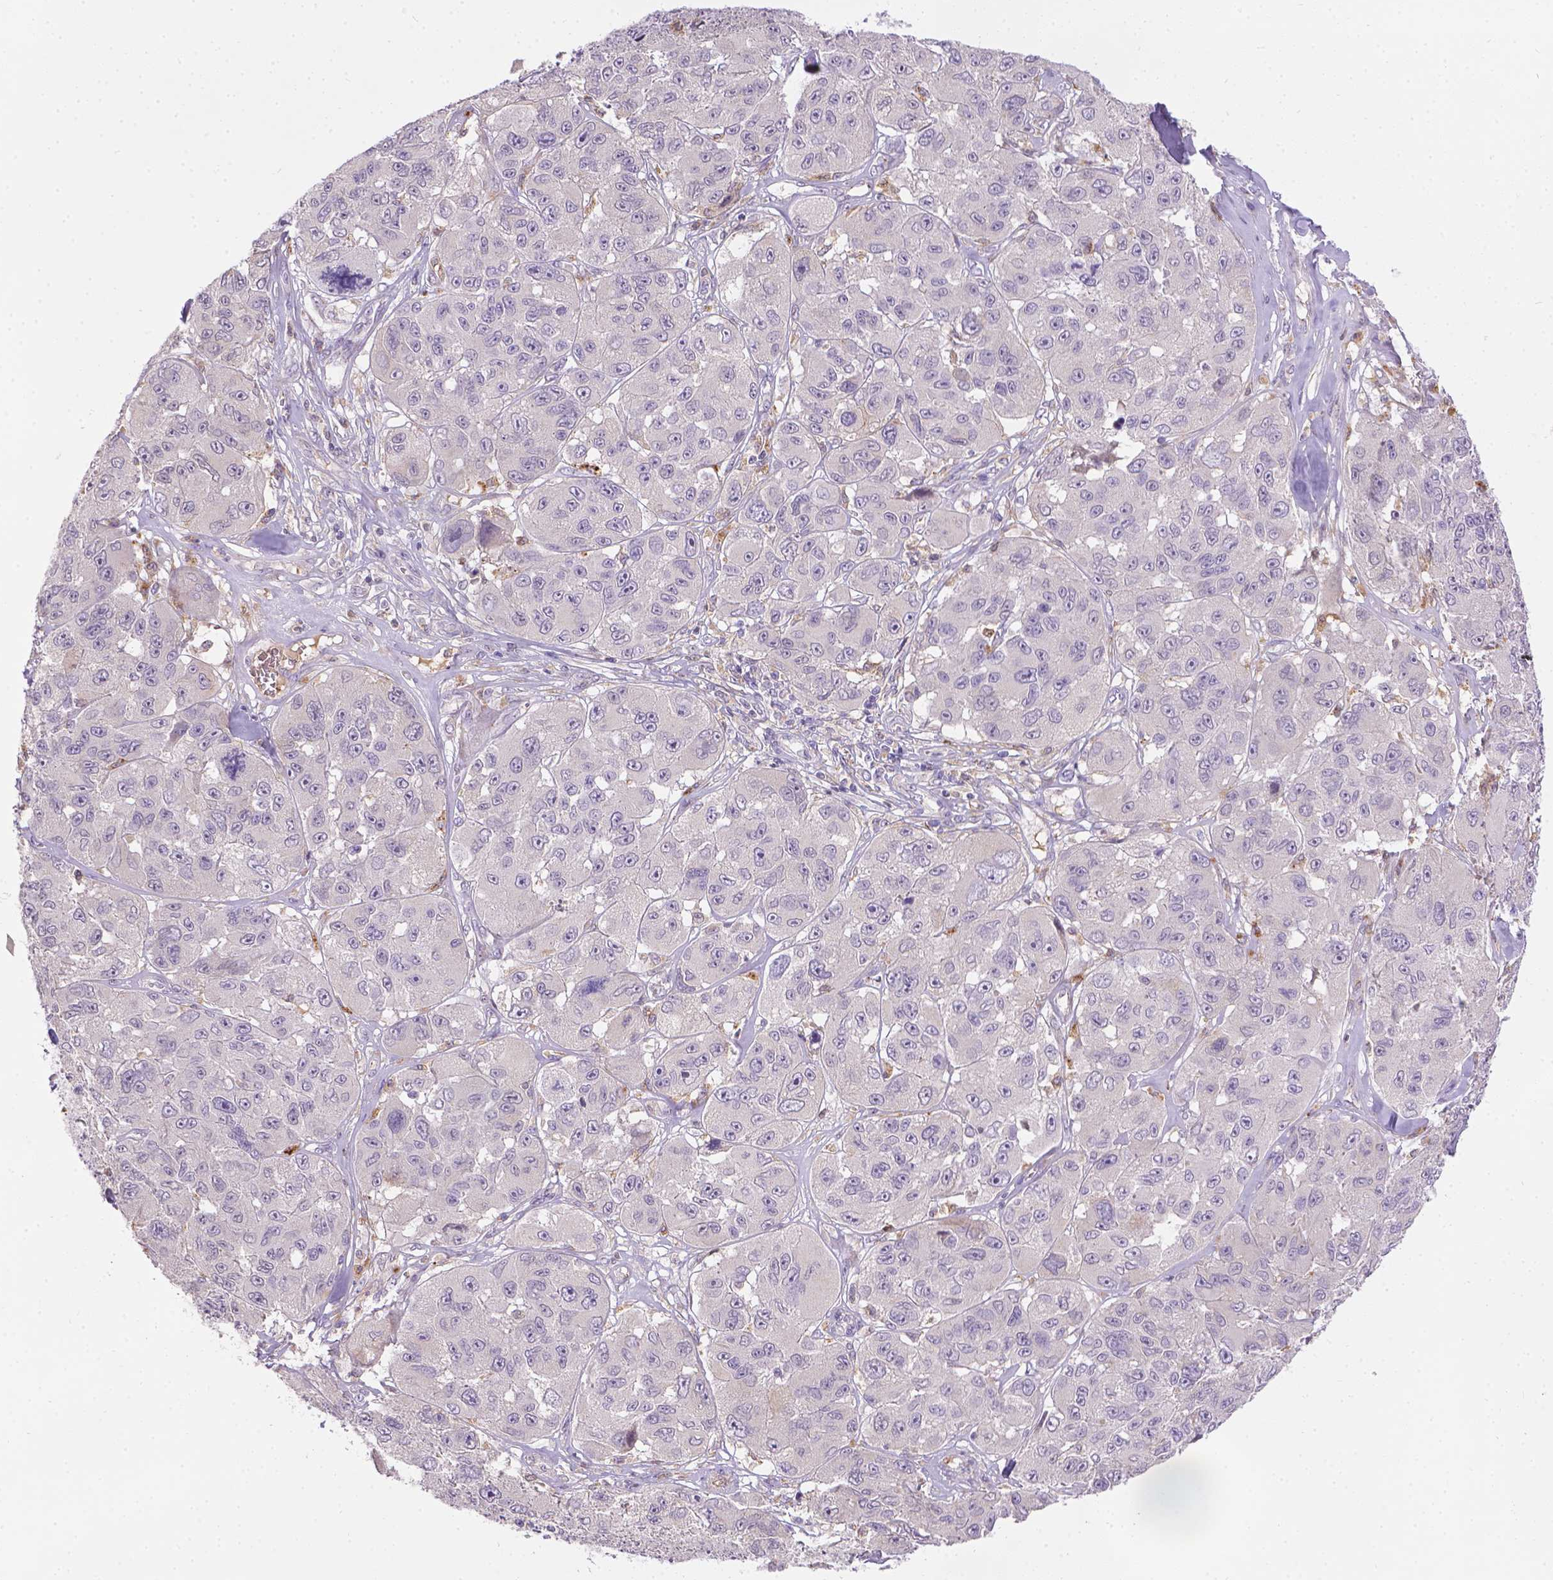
{"staining": {"intensity": "negative", "quantity": "none", "location": "none"}, "tissue": "melanoma", "cell_type": "Tumor cells", "image_type": "cancer", "snomed": [{"axis": "morphology", "description": "Malignant melanoma, NOS"}, {"axis": "topography", "description": "Skin"}], "caption": "High magnification brightfield microscopy of melanoma stained with DAB (3,3'-diaminobenzidine) (brown) and counterstained with hematoxylin (blue): tumor cells show no significant staining. (Stains: DAB immunohistochemistry (IHC) with hematoxylin counter stain, Microscopy: brightfield microscopy at high magnification).", "gene": "TM4SF18", "patient": {"sex": "female", "age": 66}}